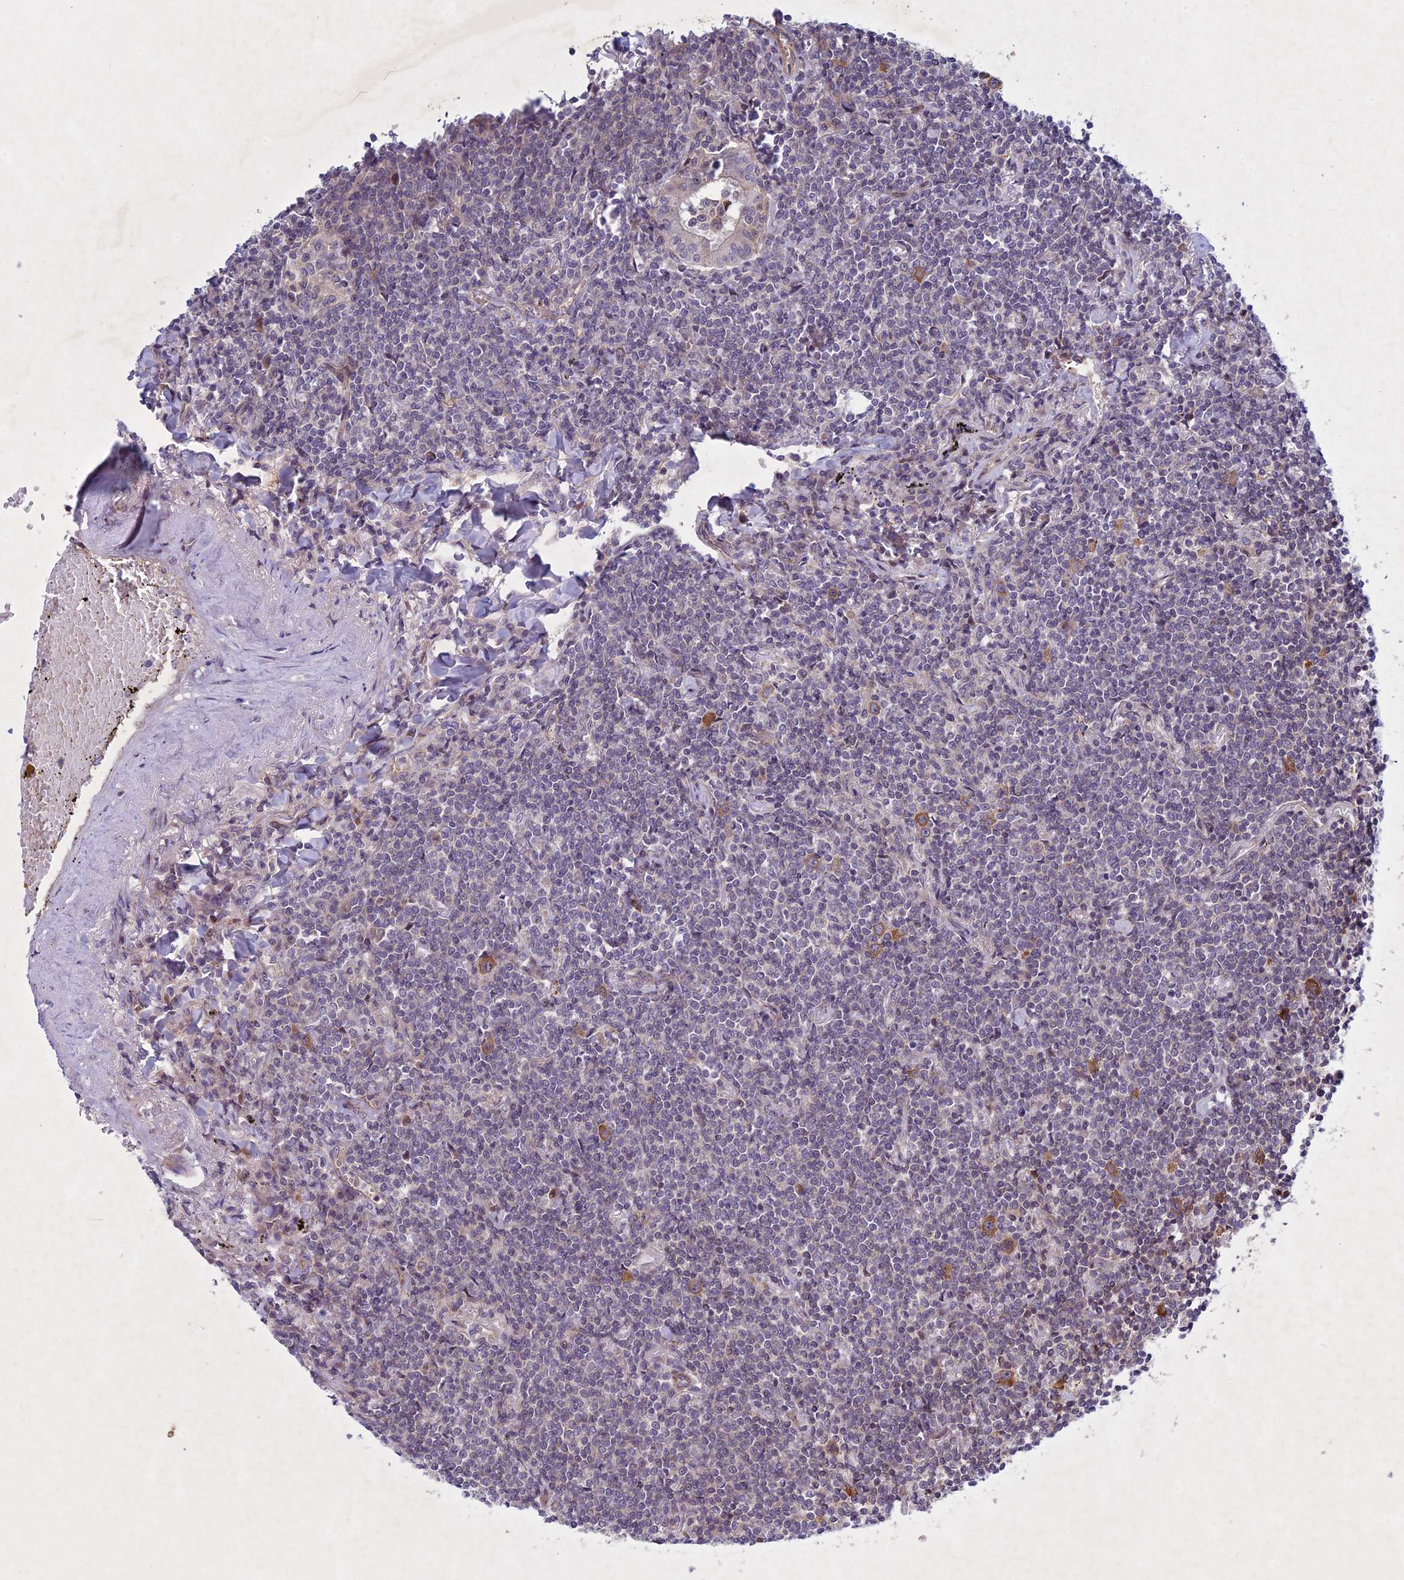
{"staining": {"intensity": "negative", "quantity": "none", "location": "none"}, "tissue": "lymphoma", "cell_type": "Tumor cells", "image_type": "cancer", "snomed": [{"axis": "morphology", "description": "Malignant lymphoma, non-Hodgkin's type, Low grade"}, {"axis": "topography", "description": "Lung"}], "caption": "Immunohistochemistry histopathology image of neoplastic tissue: human lymphoma stained with DAB demonstrates no significant protein positivity in tumor cells. The staining was performed using DAB to visualize the protein expression in brown, while the nuclei were stained in blue with hematoxylin (Magnification: 20x).", "gene": "PTHLH", "patient": {"sex": "female", "age": 71}}